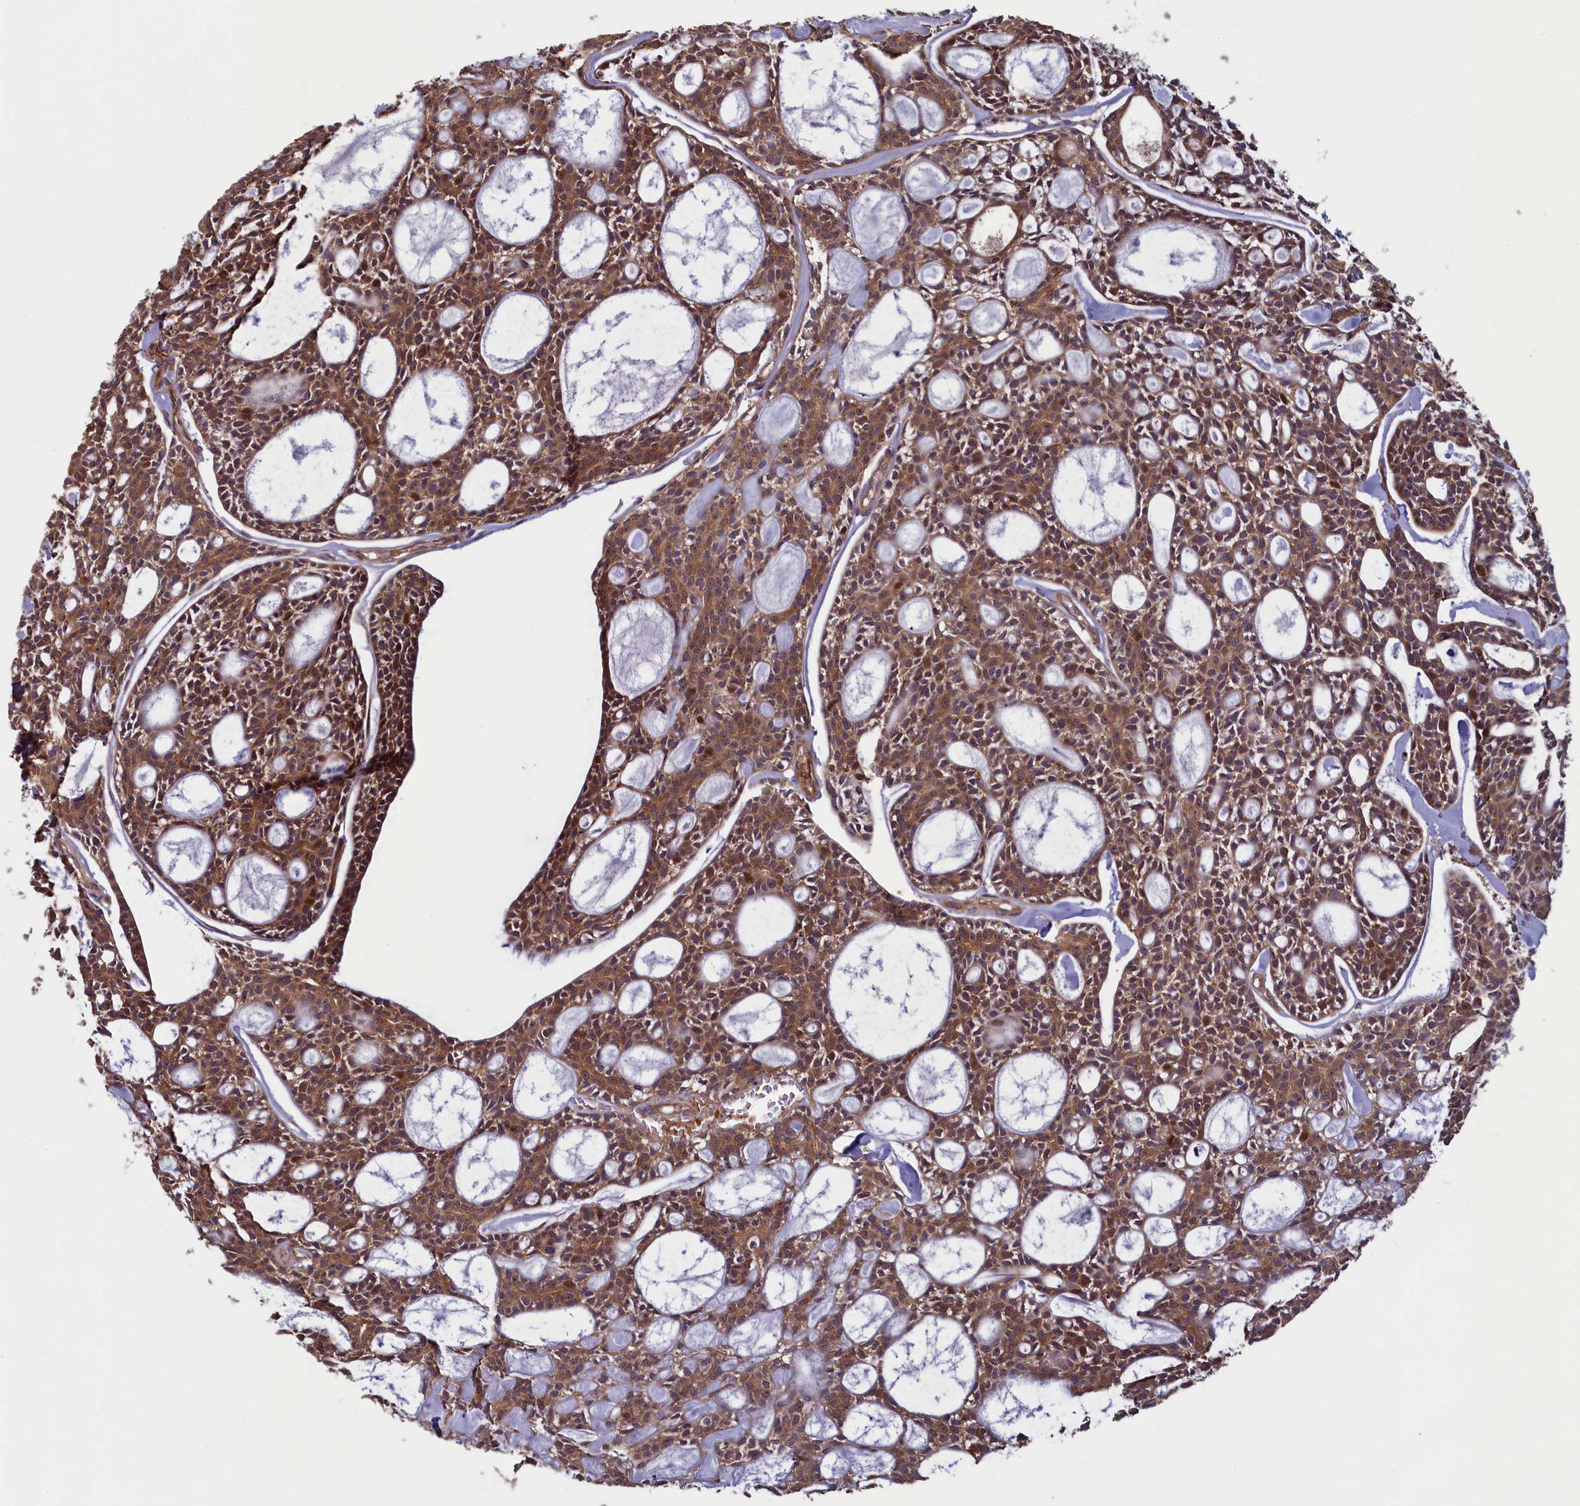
{"staining": {"intensity": "moderate", "quantity": ">75%", "location": "cytoplasmic/membranous"}, "tissue": "head and neck cancer", "cell_type": "Tumor cells", "image_type": "cancer", "snomed": [{"axis": "morphology", "description": "Adenocarcinoma, NOS"}, {"axis": "topography", "description": "Salivary gland"}, {"axis": "topography", "description": "Head-Neck"}], "caption": "Immunohistochemical staining of human head and neck cancer (adenocarcinoma) exhibits medium levels of moderate cytoplasmic/membranous staining in approximately >75% of tumor cells.", "gene": "CIAO2B", "patient": {"sex": "male", "age": 55}}